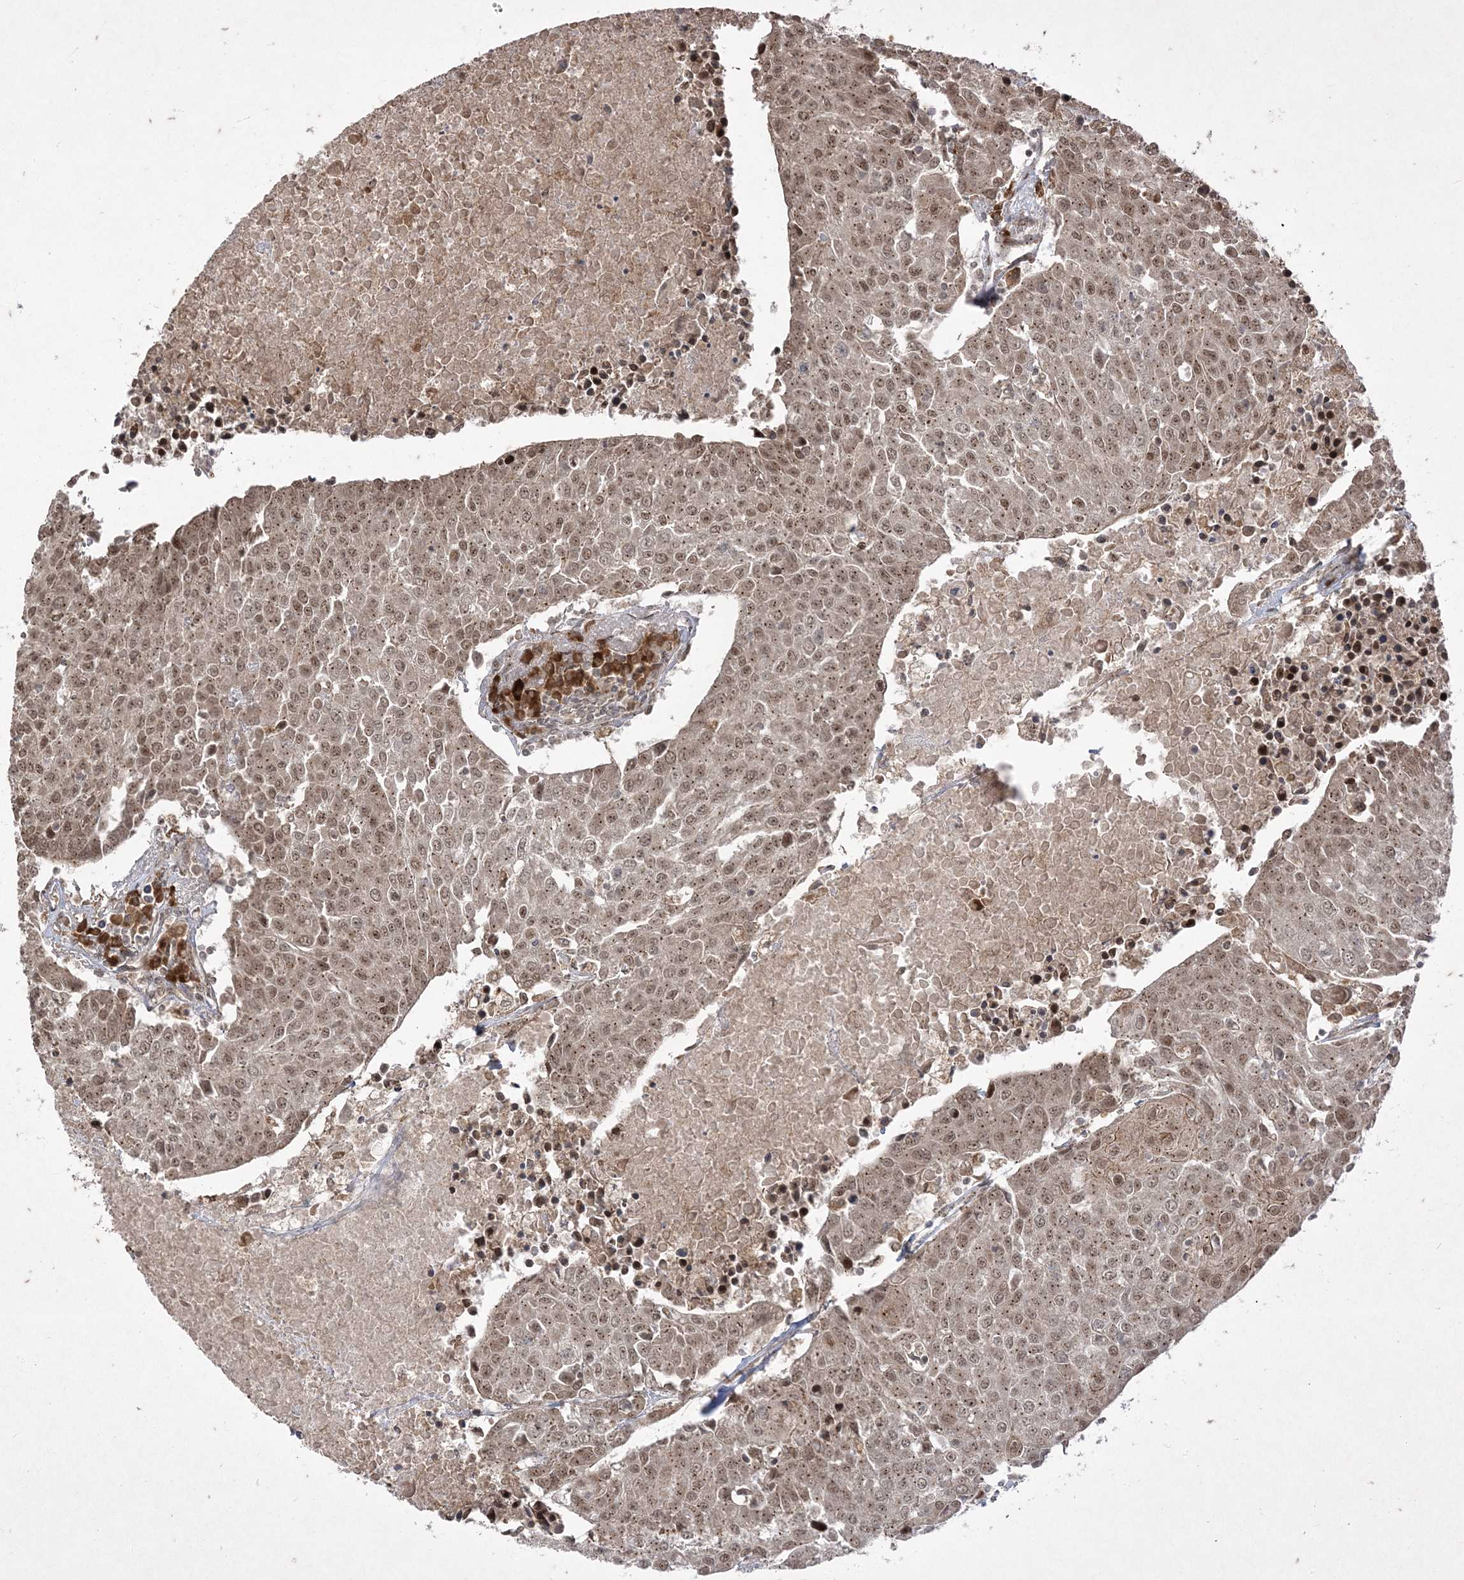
{"staining": {"intensity": "moderate", "quantity": ">75%", "location": "nuclear"}, "tissue": "urothelial cancer", "cell_type": "Tumor cells", "image_type": "cancer", "snomed": [{"axis": "morphology", "description": "Urothelial carcinoma, High grade"}, {"axis": "topography", "description": "Urinary bladder"}], "caption": "Human urothelial carcinoma (high-grade) stained for a protein (brown) demonstrates moderate nuclear positive expression in approximately >75% of tumor cells.", "gene": "RRAS", "patient": {"sex": "female", "age": 85}}